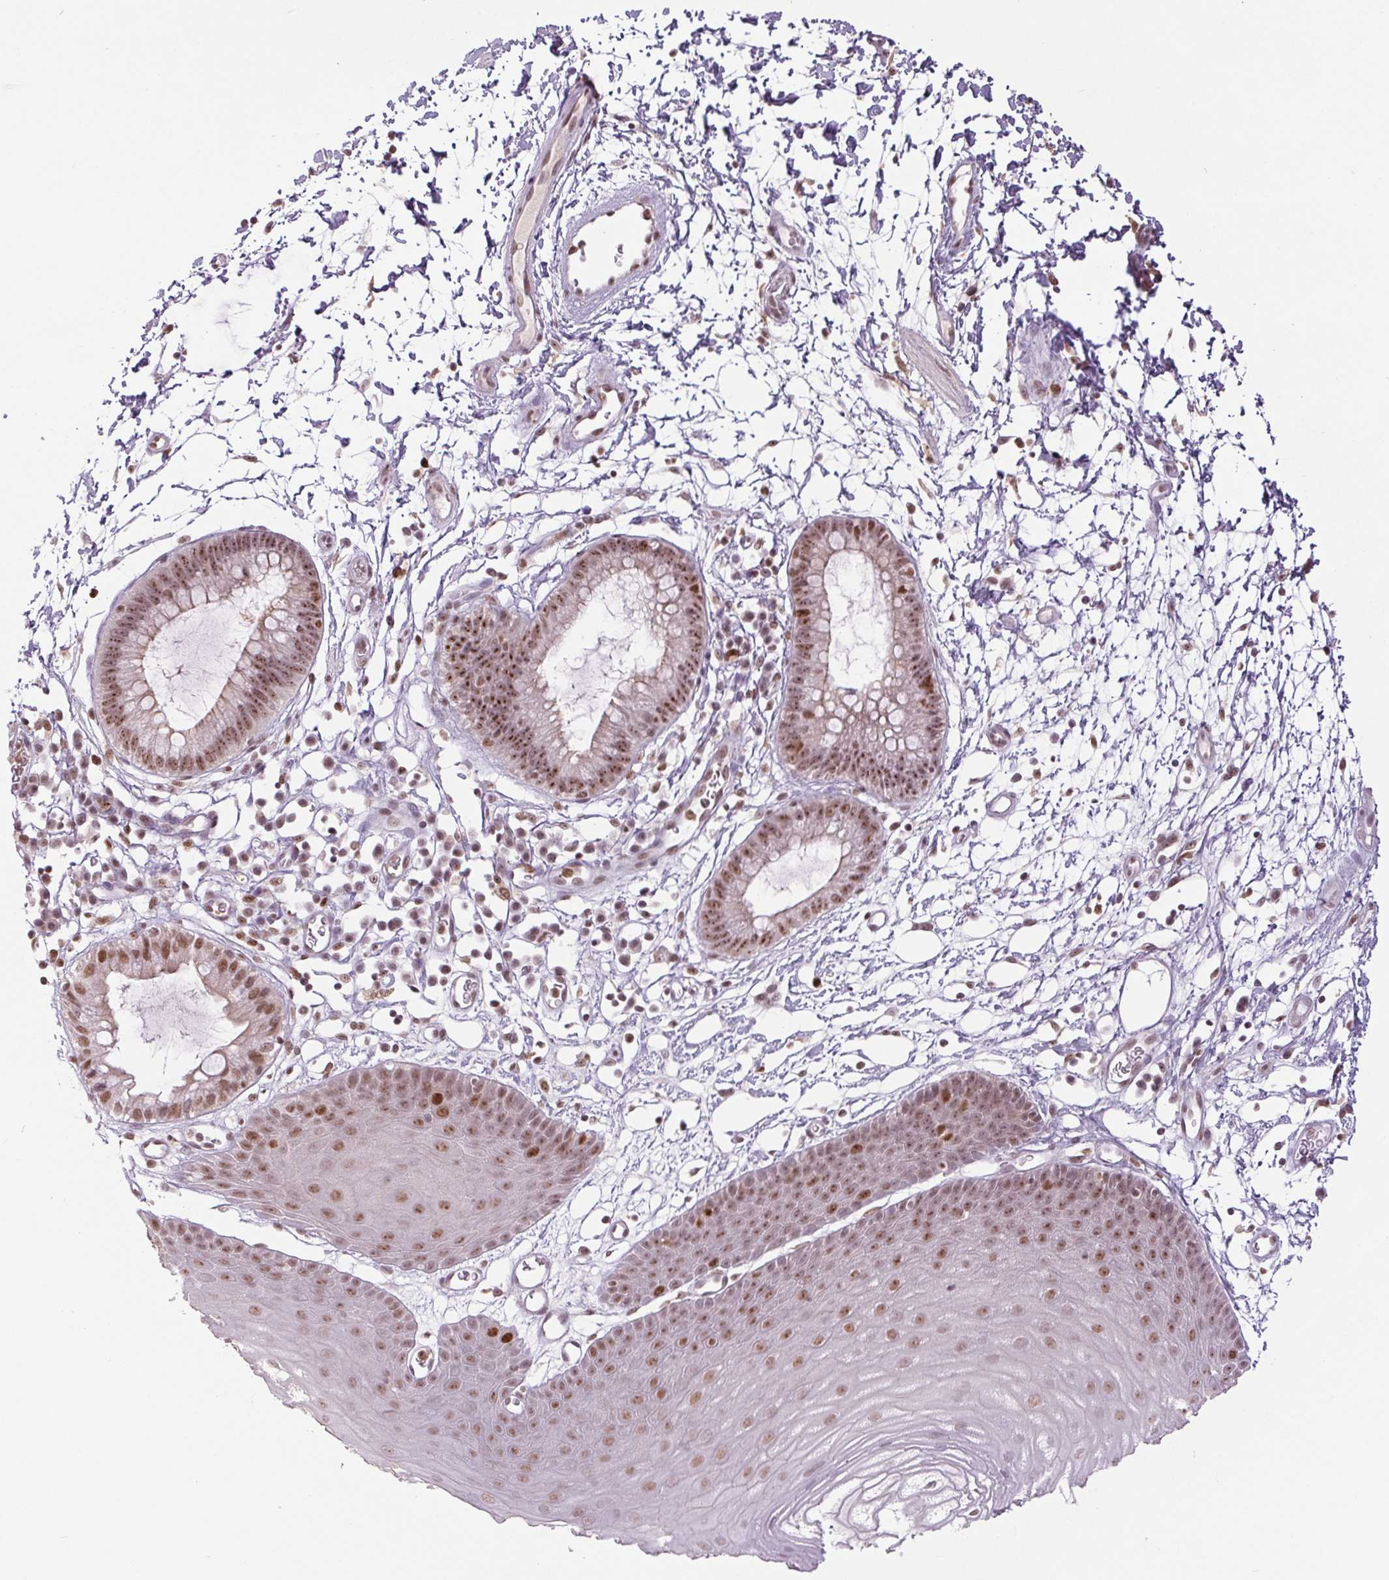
{"staining": {"intensity": "moderate", "quantity": ">75%", "location": "nuclear"}, "tissue": "skin", "cell_type": "Epidermal cells", "image_type": "normal", "snomed": [{"axis": "morphology", "description": "Normal tissue, NOS"}, {"axis": "topography", "description": "Anal"}], "caption": "The histopathology image shows immunohistochemical staining of normal skin. There is moderate nuclear positivity is identified in approximately >75% of epidermal cells. (DAB (3,3'-diaminobenzidine) IHC with brightfield microscopy, high magnification).", "gene": "SMIM6", "patient": {"sex": "male", "age": 53}}